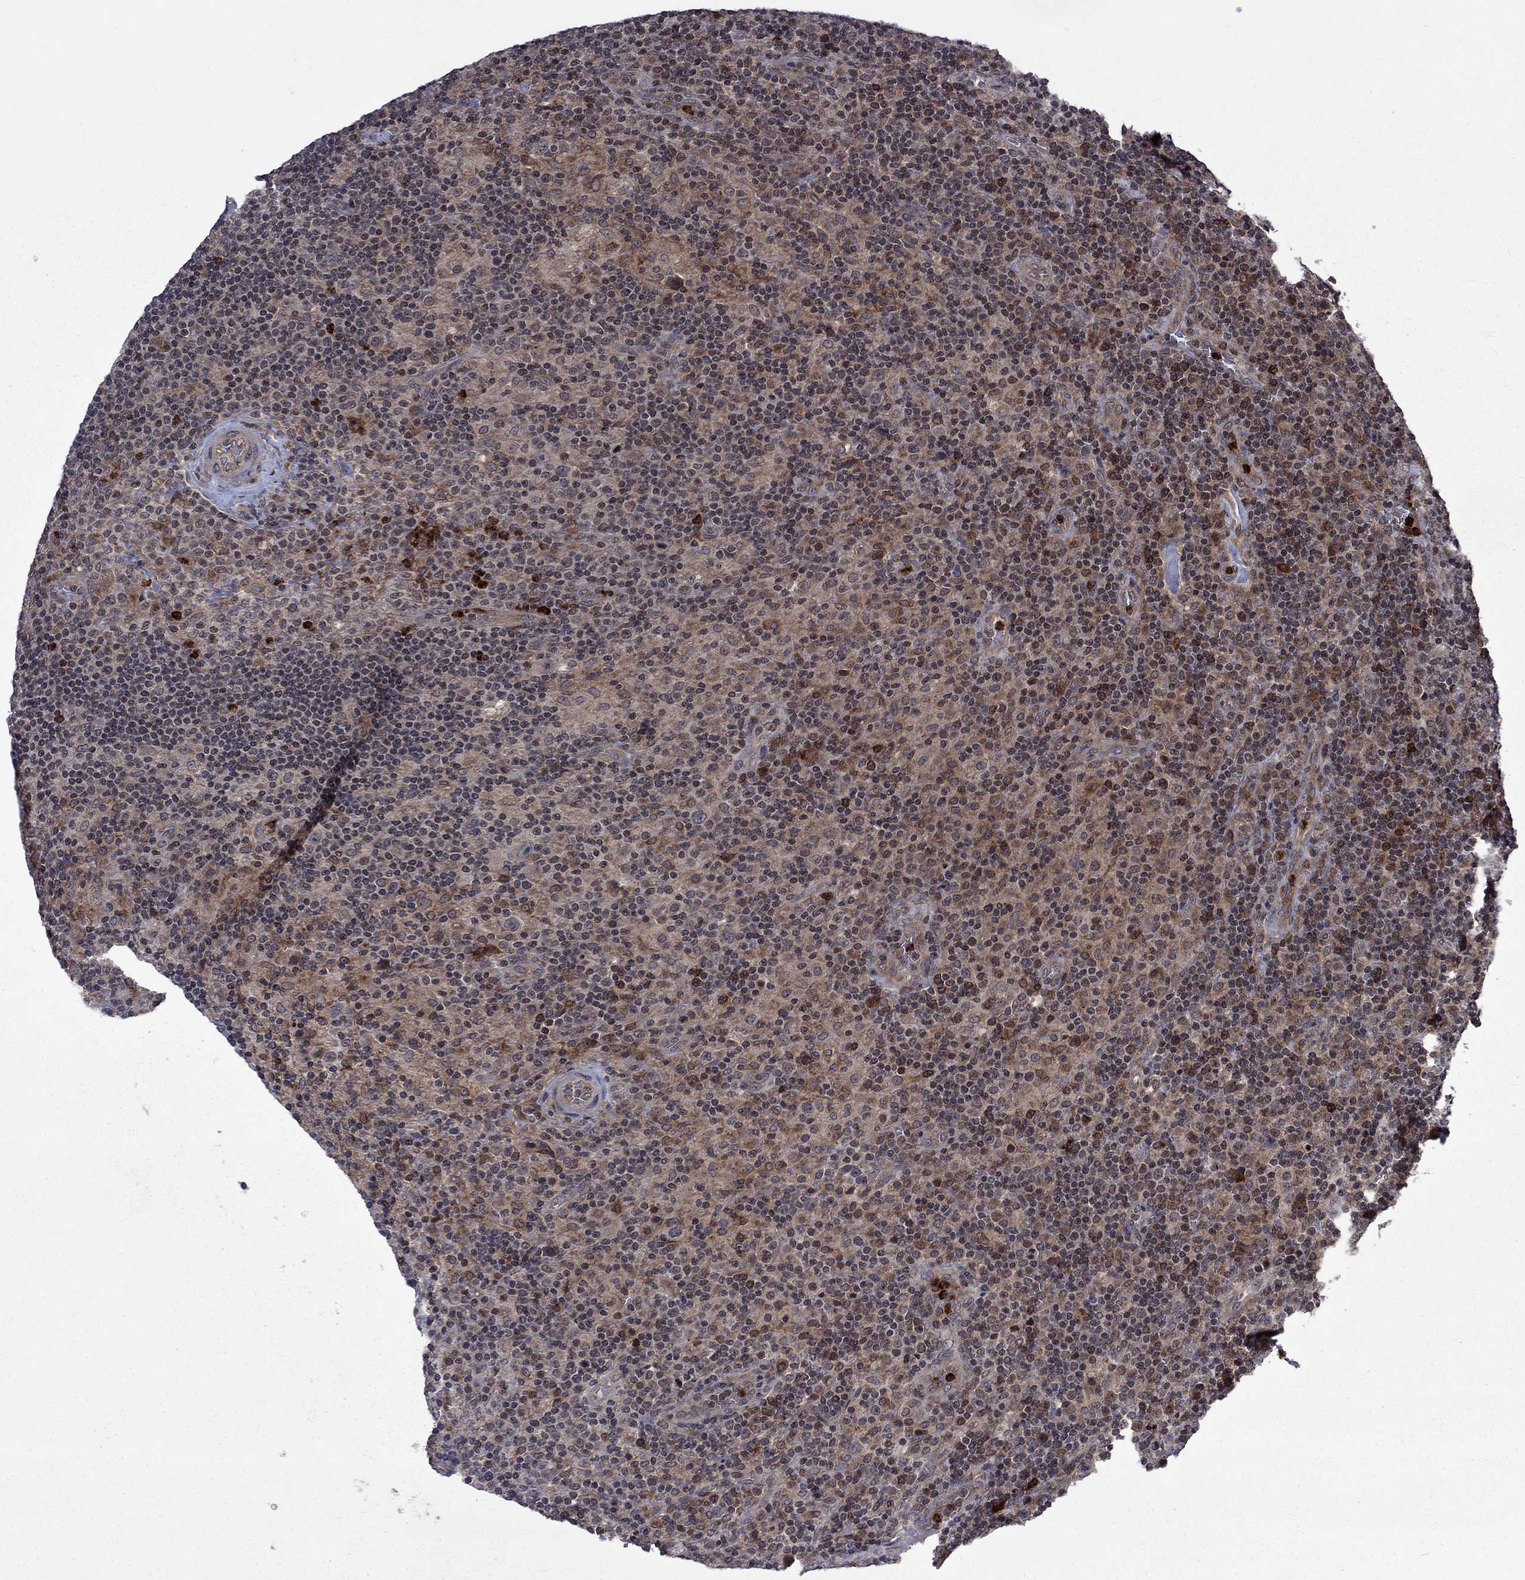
{"staining": {"intensity": "negative", "quantity": "none", "location": "none"}, "tissue": "lymphoma", "cell_type": "Tumor cells", "image_type": "cancer", "snomed": [{"axis": "morphology", "description": "Hodgkin's disease, NOS"}, {"axis": "topography", "description": "Lymph node"}], "caption": "Human lymphoma stained for a protein using IHC displays no positivity in tumor cells.", "gene": "TMEM33", "patient": {"sex": "male", "age": 70}}